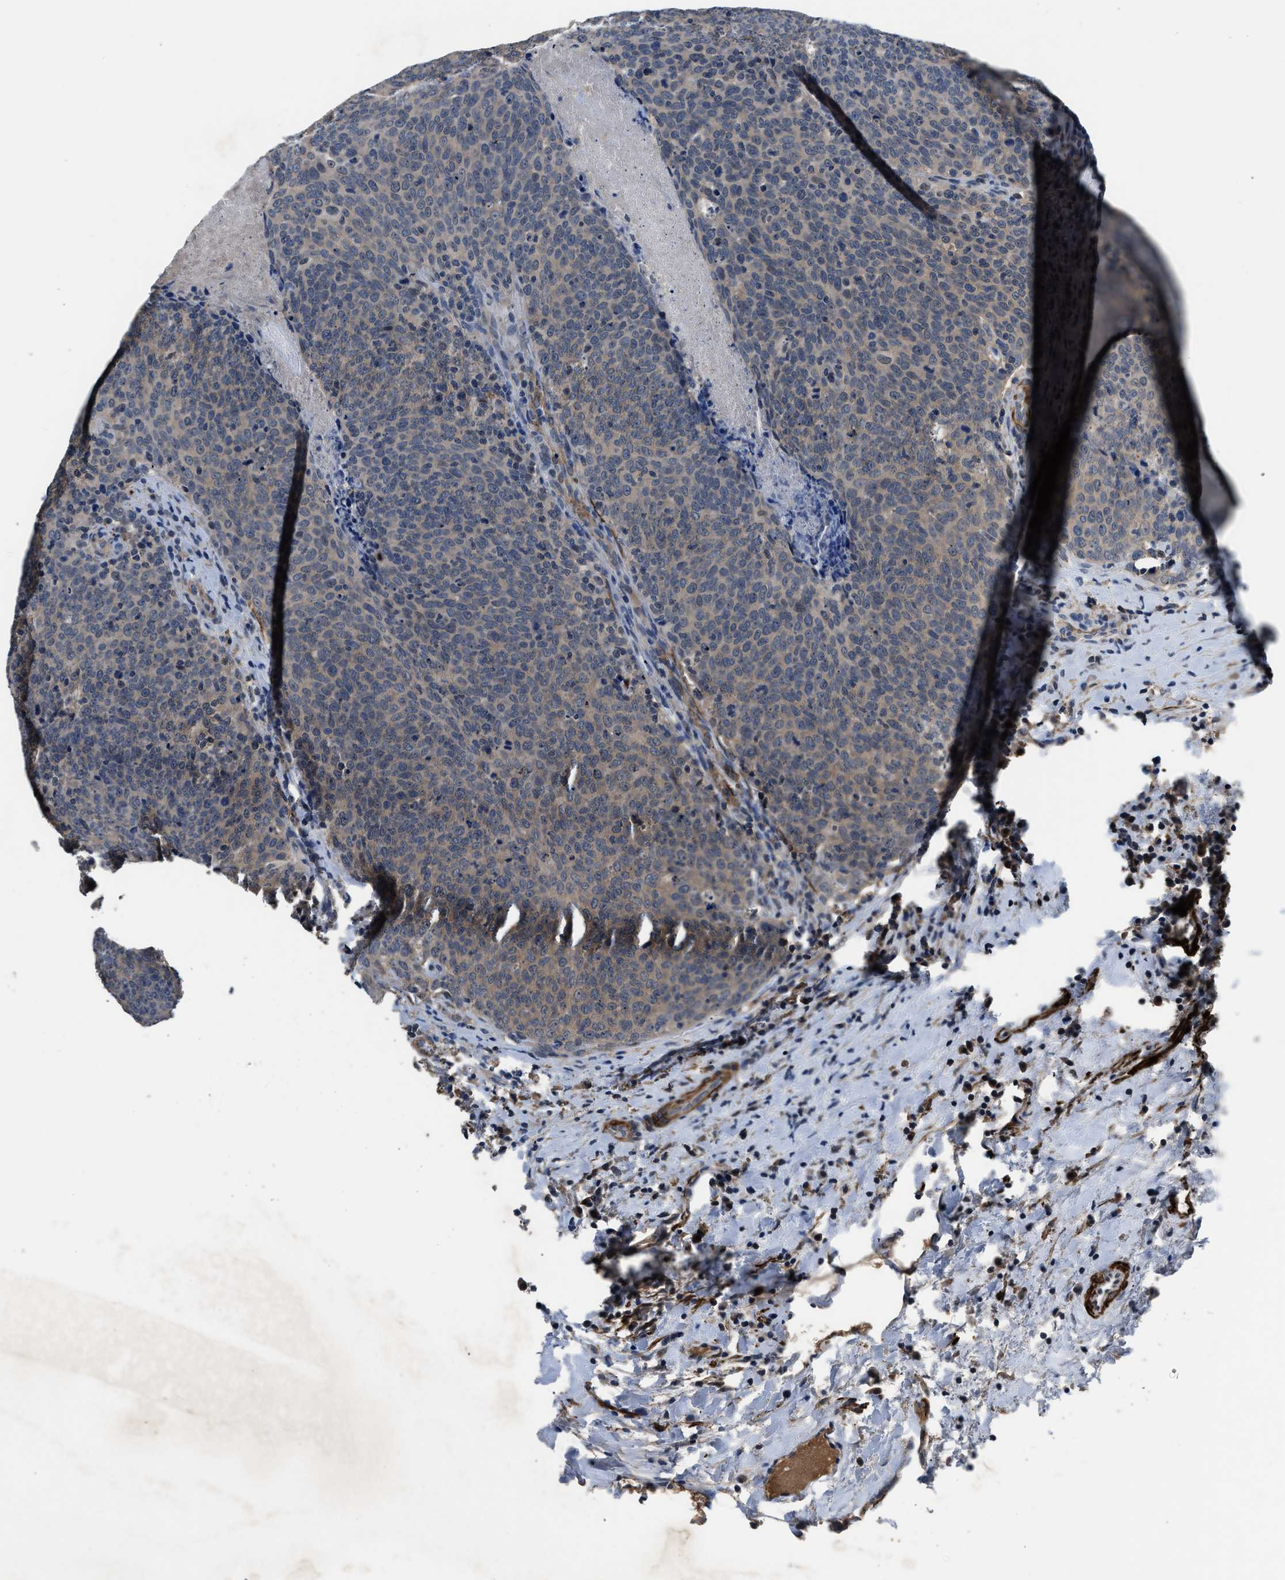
{"staining": {"intensity": "weak", "quantity": ">75%", "location": "cytoplasmic/membranous"}, "tissue": "head and neck cancer", "cell_type": "Tumor cells", "image_type": "cancer", "snomed": [{"axis": "morphology", "description": "Squamous cell carcinoma, NOS"}, {"axis": "morphology", "description": "Squamous cell carcinoma, metastatic, NOS"}, {"axis": "topography", "description": "Lymph node"}, {"axis": "topography", "description": "Head-Neck"}], "caption": "This photomicrograph demonstrates head and neck cancer (squamous cell carcinoma) stained with immunohistochemistry (IHC) to label a protein in brown. The cytoplasmic/membranous of tumor cells show weak positivity for the protein. Nuclei are counter-stained blue.", "gene": "LANCL2", "patient": {"sex": "male", "age": 62}}